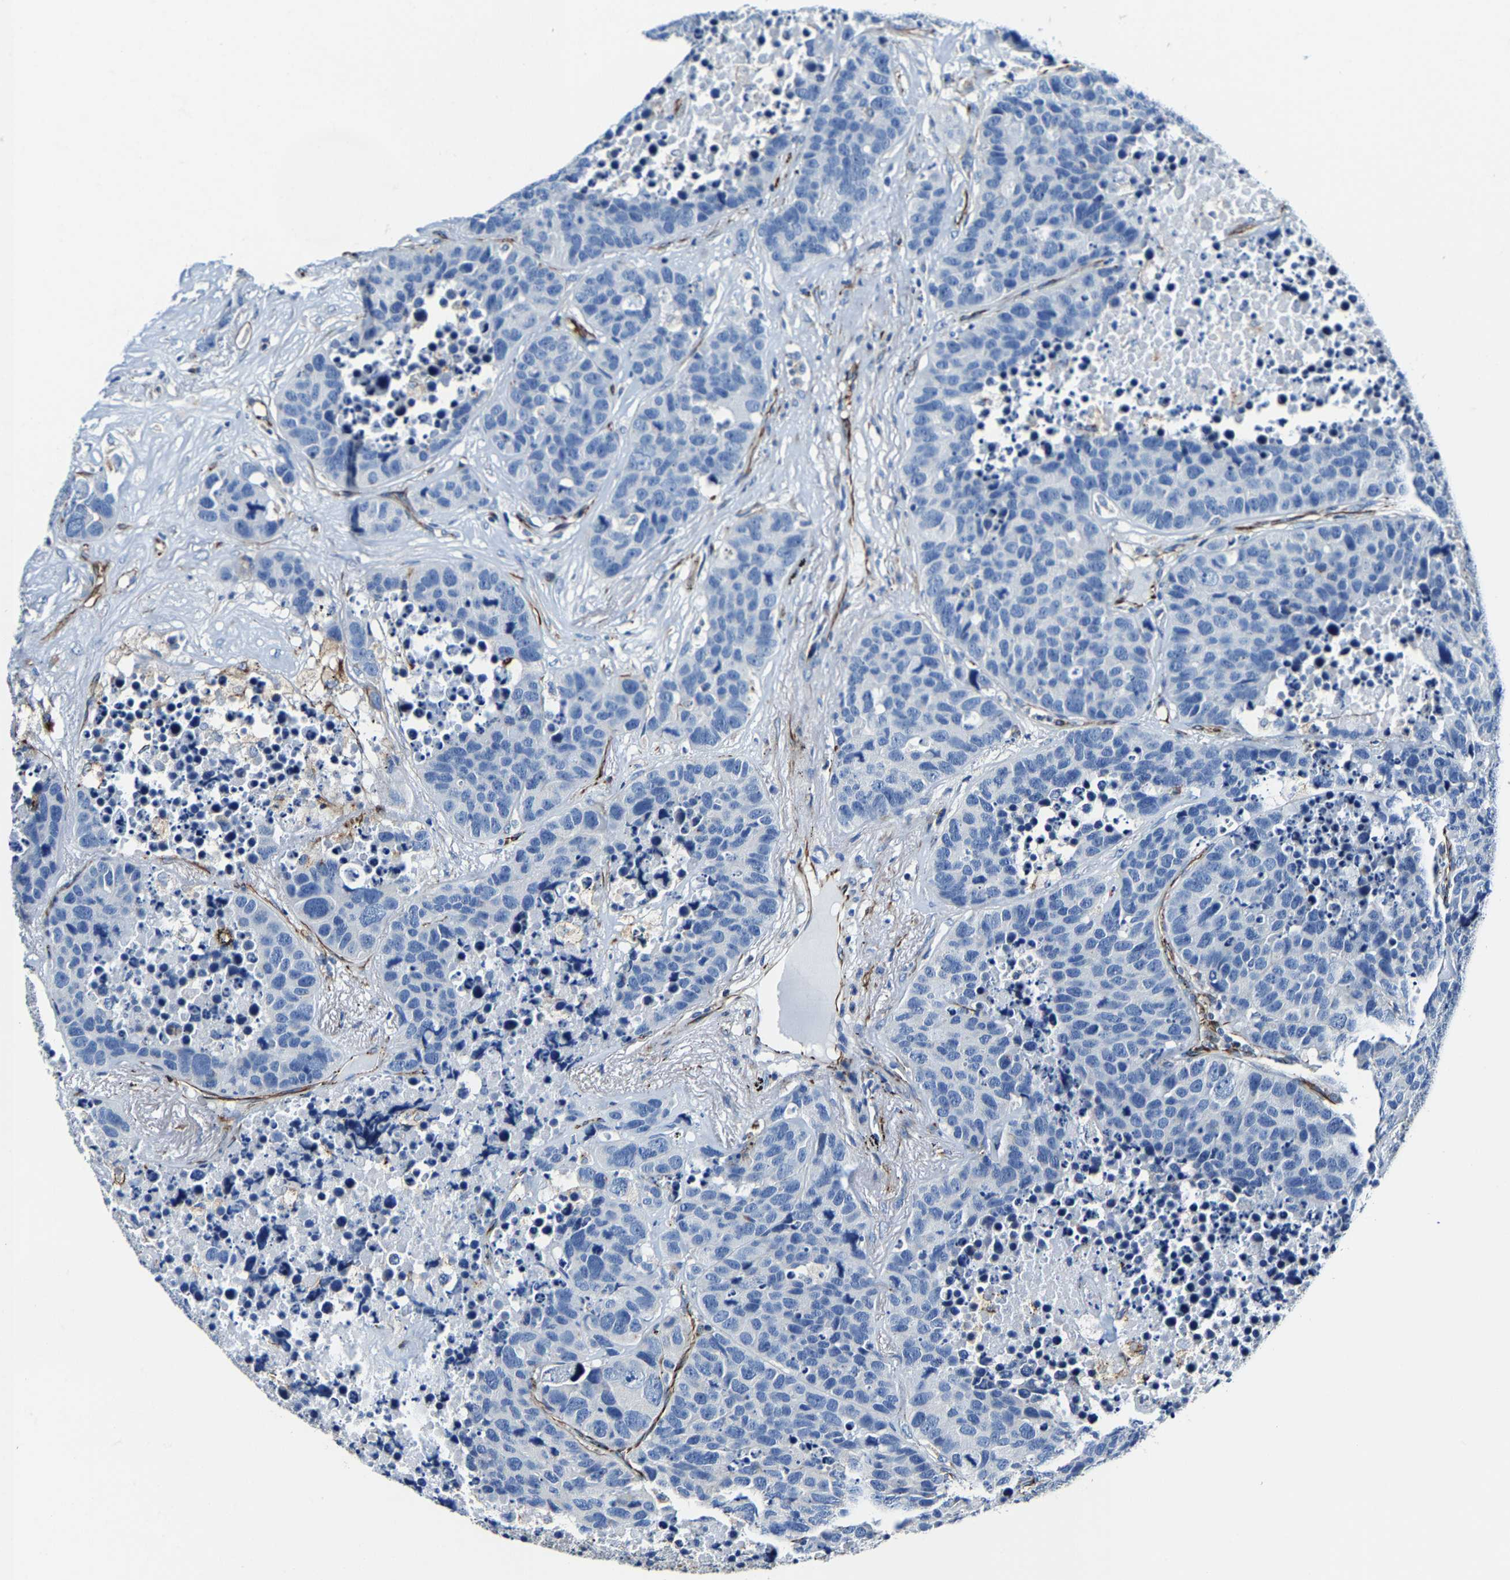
{"staining": {"intensity": "negative", "quantity": "none", "location": "none"}, "tissue": "carcinoid", "cell_type": "Tumor cells", "image_type": "cancer", "snomed": [{"axis": "morphology", "description": "Carcinoid, malignant, NOS"}, {"axis": "topography", "description": "Lung"}], "caption": "Immunohistochemical staining of human carcinoid shows no significant expression in tumor cells.", "gene": "MMEL1", "patient": {"sex": "male", "age": 60}}